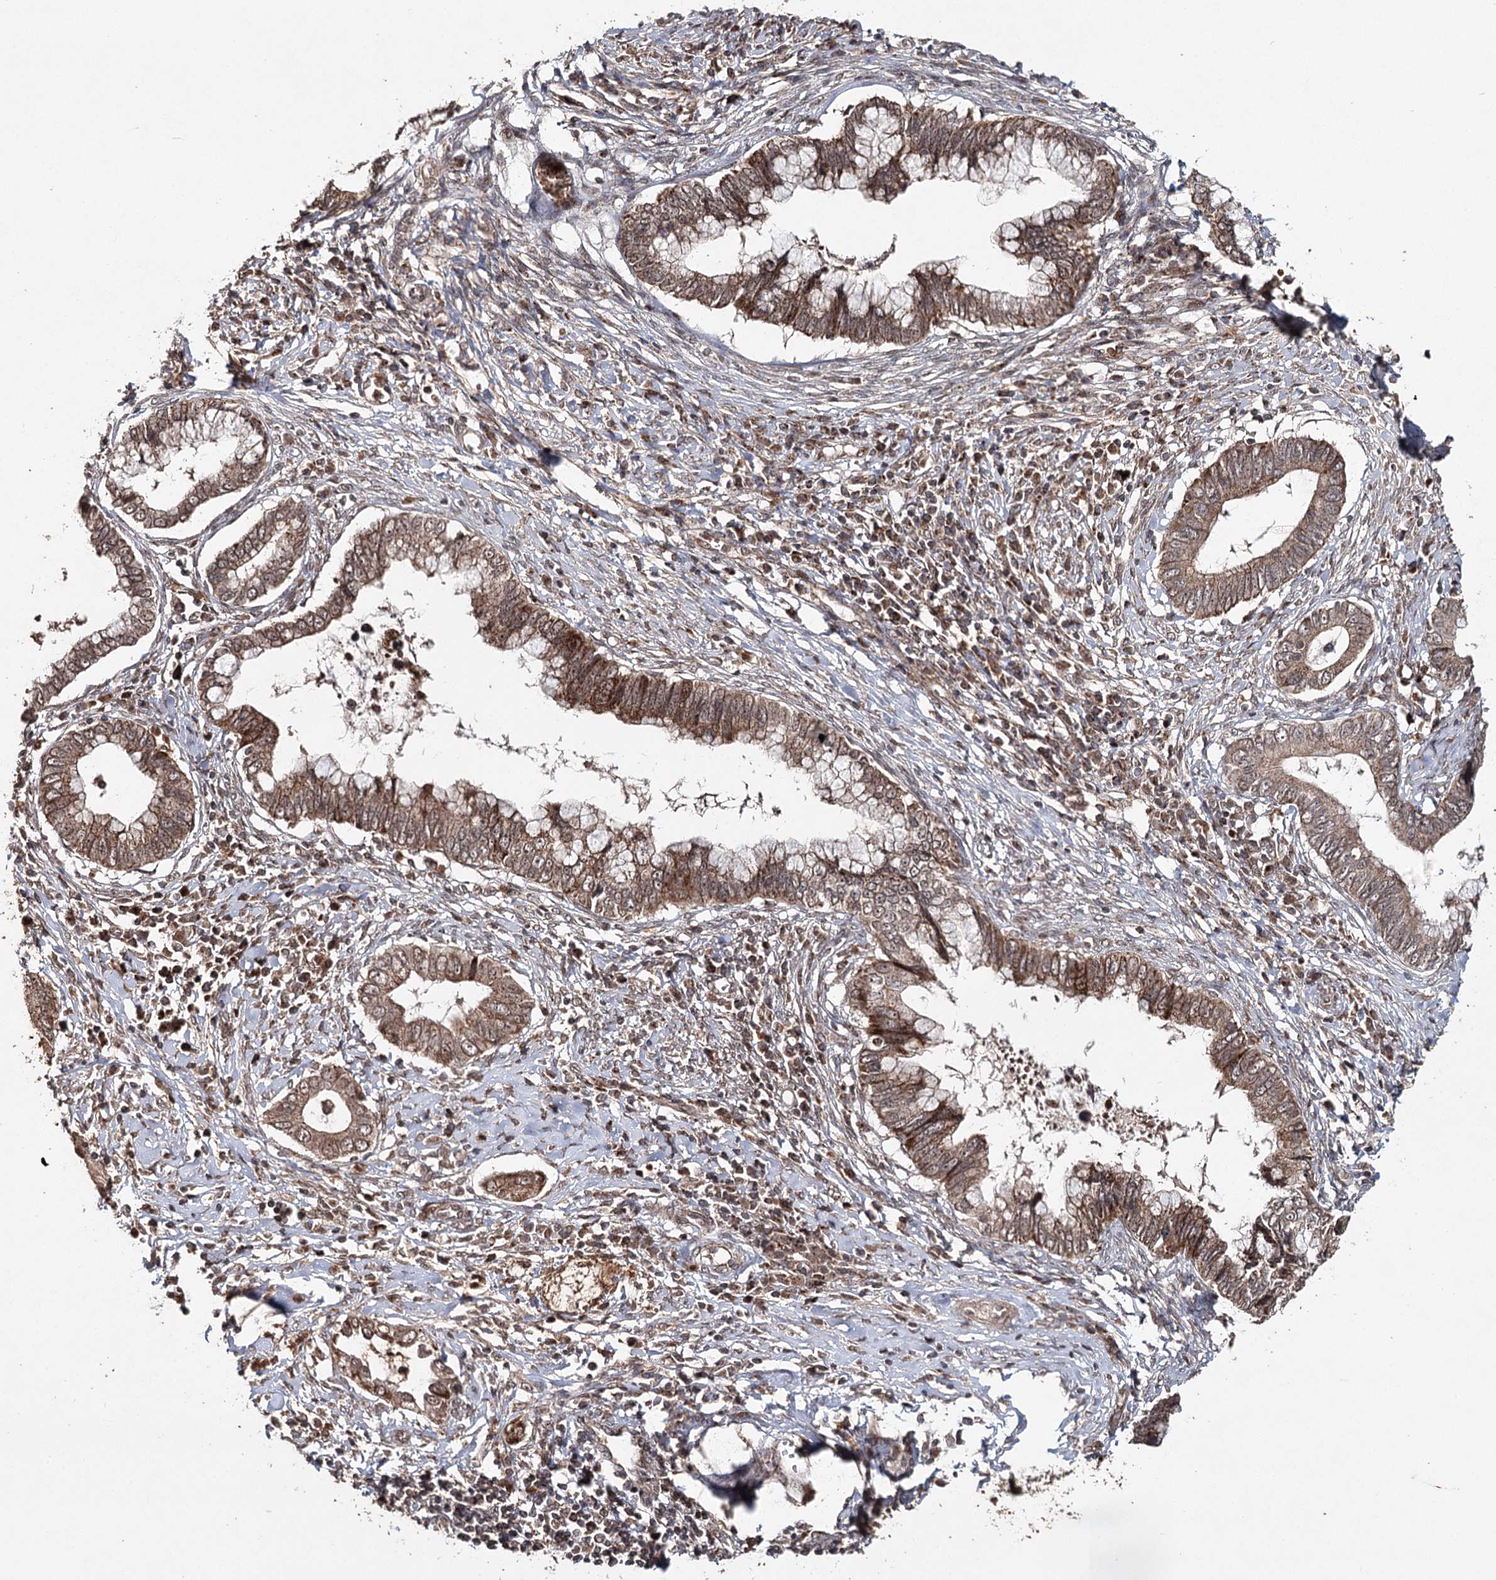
{"staining": {"intensity": "moderate", "quantity": ">75%", "location": "cytoplasmic/membranous"}, "tissue": "cervical cancer", "cell_type": "Tumor cells", "image_type": "cancer", "snomed": [{"axis": "morphology", "description": "Adenocarcinoma, NOS"}, {"axis": "topography", "description": "Cervix"}], "caption": "Cervical adenocarcinoma tissue shows moderate cytoplasmic/membranous staining in about >75% of tumor cells, visualized by immunohistochemistry.", "gene": "ZNRF3", "patient": {"sex": "female", "age": 44}}